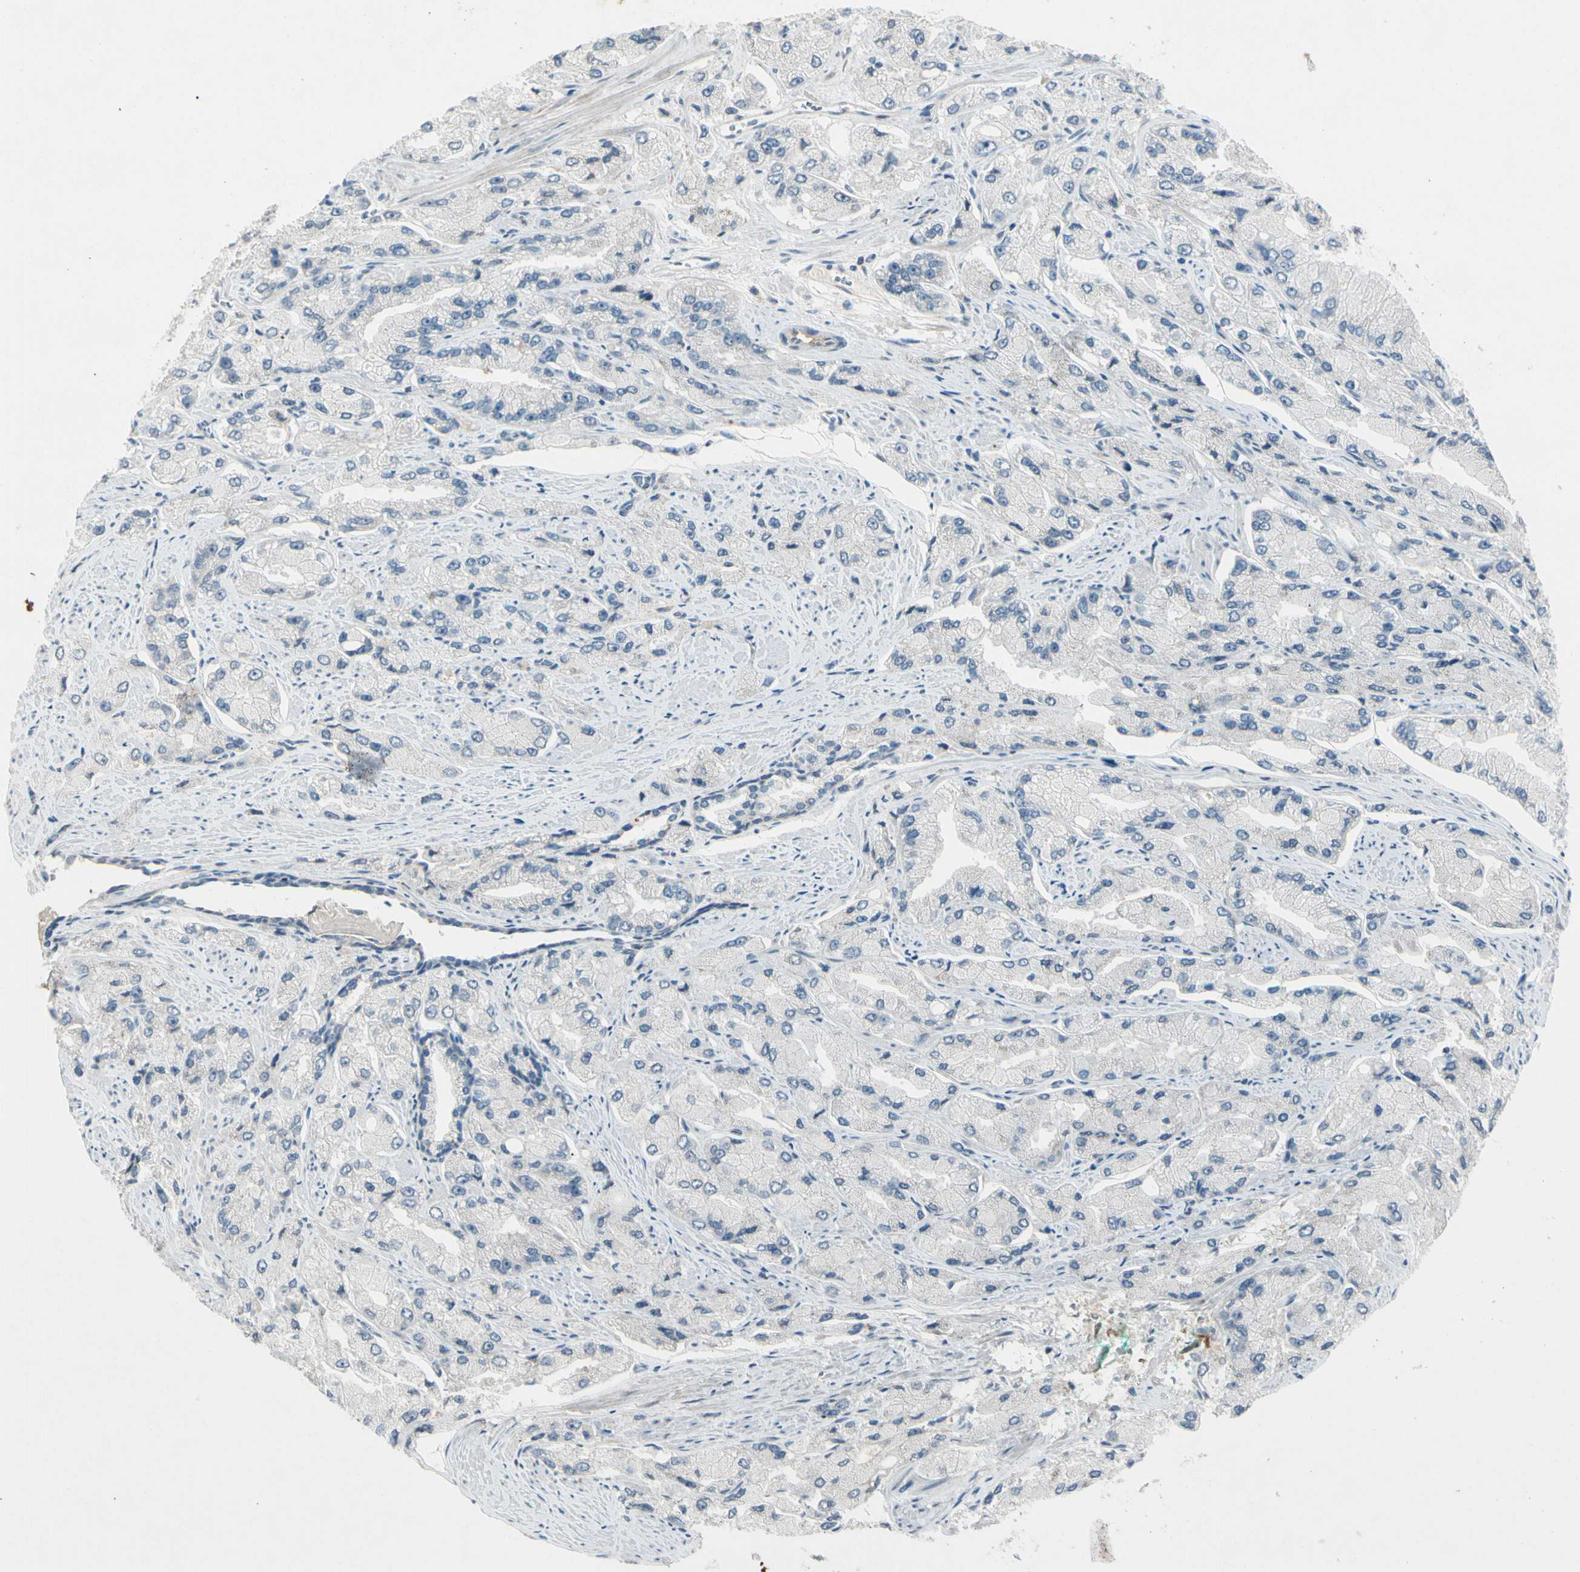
{"staining": {"intensity": "negative", "quantity": "none", "location": "none"}, "tissue": "prostate cancer", "cell_type": "Tumor cells", "image_type": "cancer", "snomed": [{"axis": "morphology", "description": "Adenocarcinoma, High grade"}, {"axis": "topography", "description": "Prostate"}], "caption": "An image of human prostate cancer is negative for staining in tumor cells. (DAB (3,3'-diaminobenzidine) immunohistochemistry, high magnification).", "gene": "SERPIND1", "patient": {"sex": "male", "age": 58}}